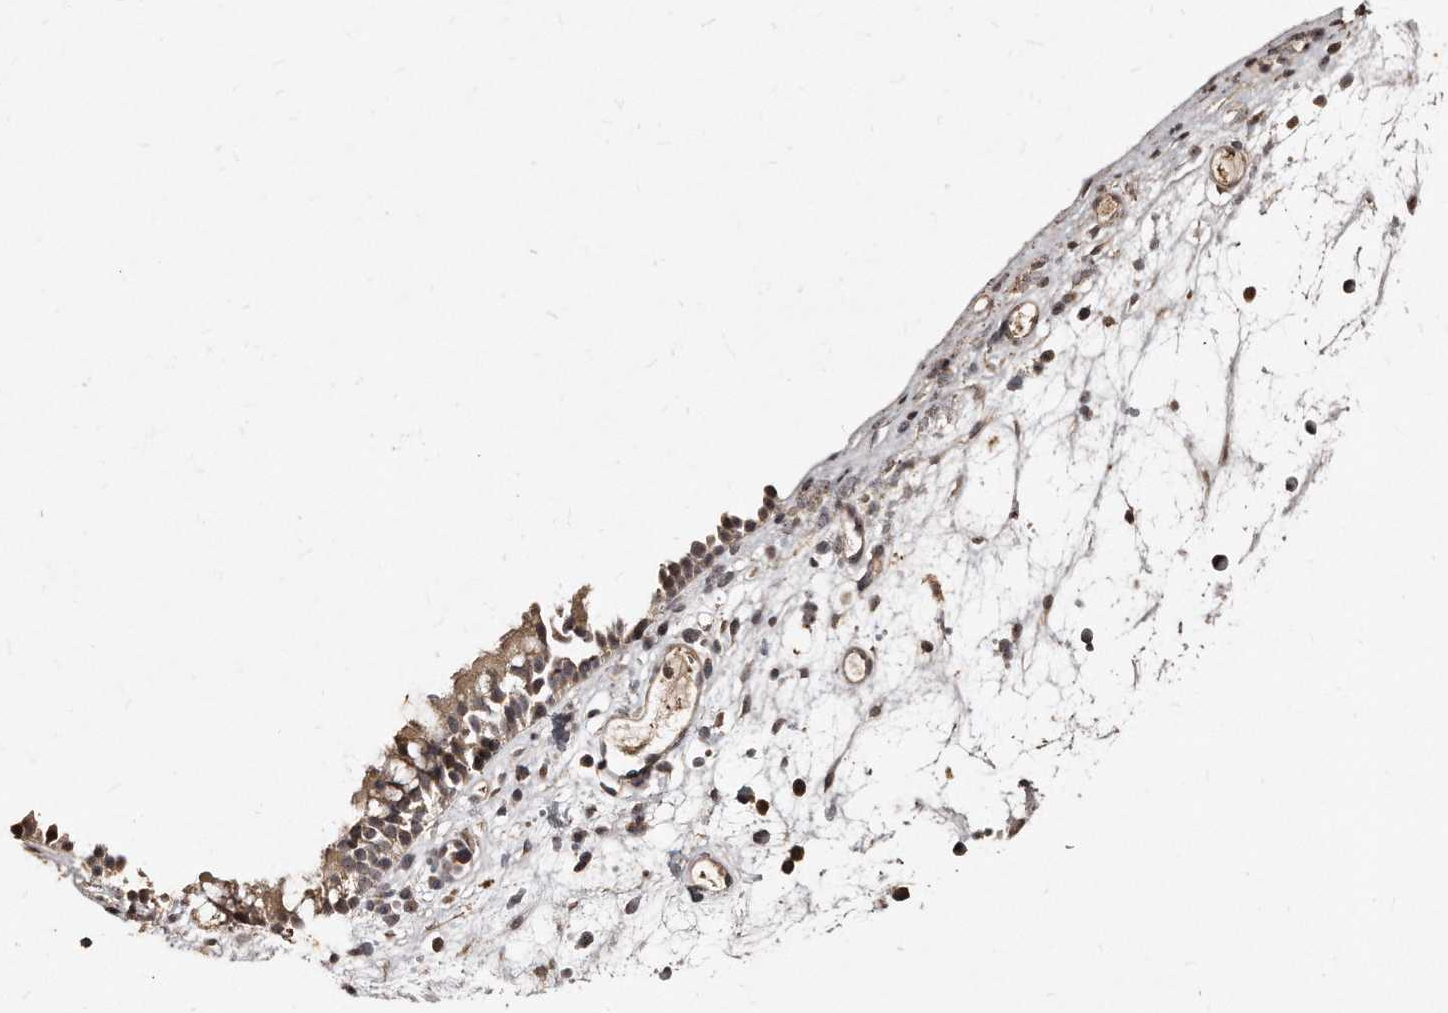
{"staining": {"intensity": "weak", "quantity": ">75%", "location": "cytoplasmic/membranous"}, "tissue": "nasopharynx", "cell_type": "Respiratory epithelial cells", "image_type": "normal", "snomed": [{"axis": "morphology", "description": "Normal tissue, NOS"}, {"axis": "morphology", "description": "Inflammation, NOS"}, {"axis": "morphology", "description": "Malignant melanoma, Metastatic site"}, {"axis": "topography", "description": "Nasopharynx"}], "caption": "Immunohistochemical staining of normal human nasopharynx demonstrates low levels of weak cytoplasmic/membranous expression in about >75% of respiratory epithelial cells. The staining is performed using DAB (3,3'-diaminobenzidine) brown chromogen to label protein expression. The nuclei are counter-stained blue using hematoxylin.", "gene": "TSHR", "patient": {"sex": "male", "age": 70}}